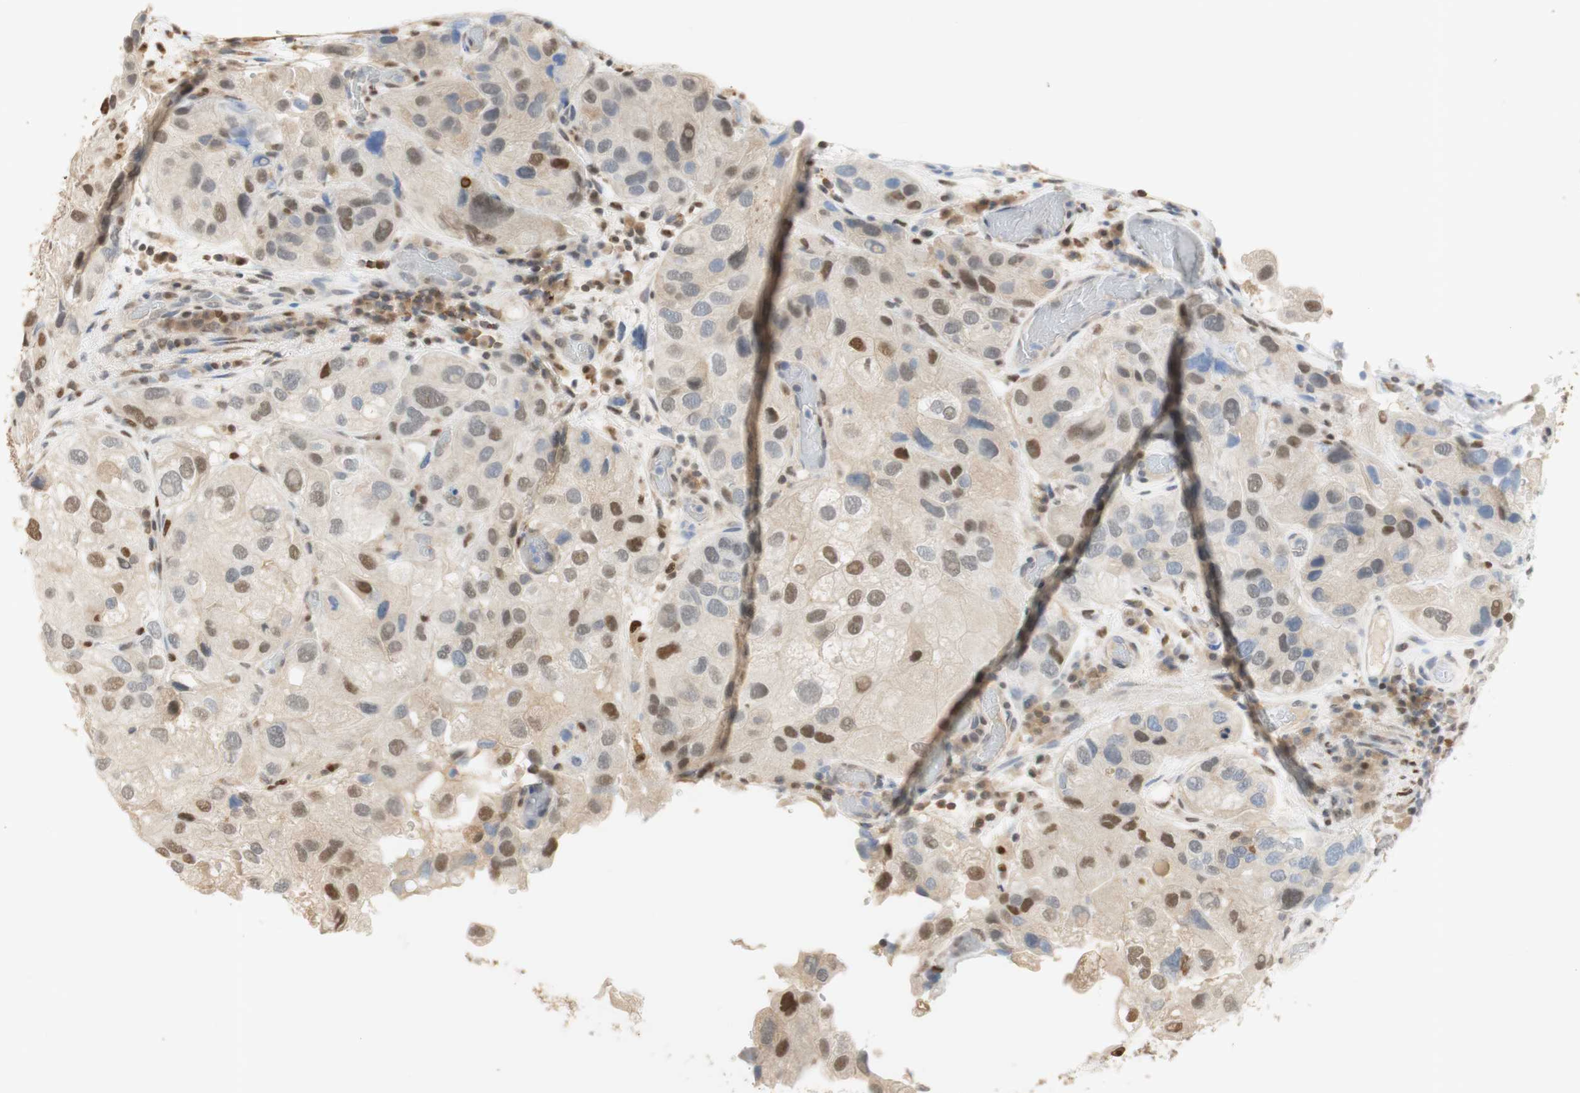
{"staining": {"intensity": "moderate", "quantity": ">75%", "location": "cytoplasmic/membranous,nuclear"}, "tissue": "urothelial cancer", "cell_type": "Tumor cells", "image_type": "cancer", "snomed": [{"axis": "morphology", "description": "Urothelial carcinoma, High grade"}, {"axis": "topography", "description": "Urinary bladder"}], "caption": "A brown stain labels moderate cytoplasmic/membranous and nuclear positivity of a protein in urothelial cancer tumor cells. (DAB = brown stain, brightfield microscopy at high magnification).", "gene": "NAP1L4", "patient": {"sex": "female", "age": 64}}